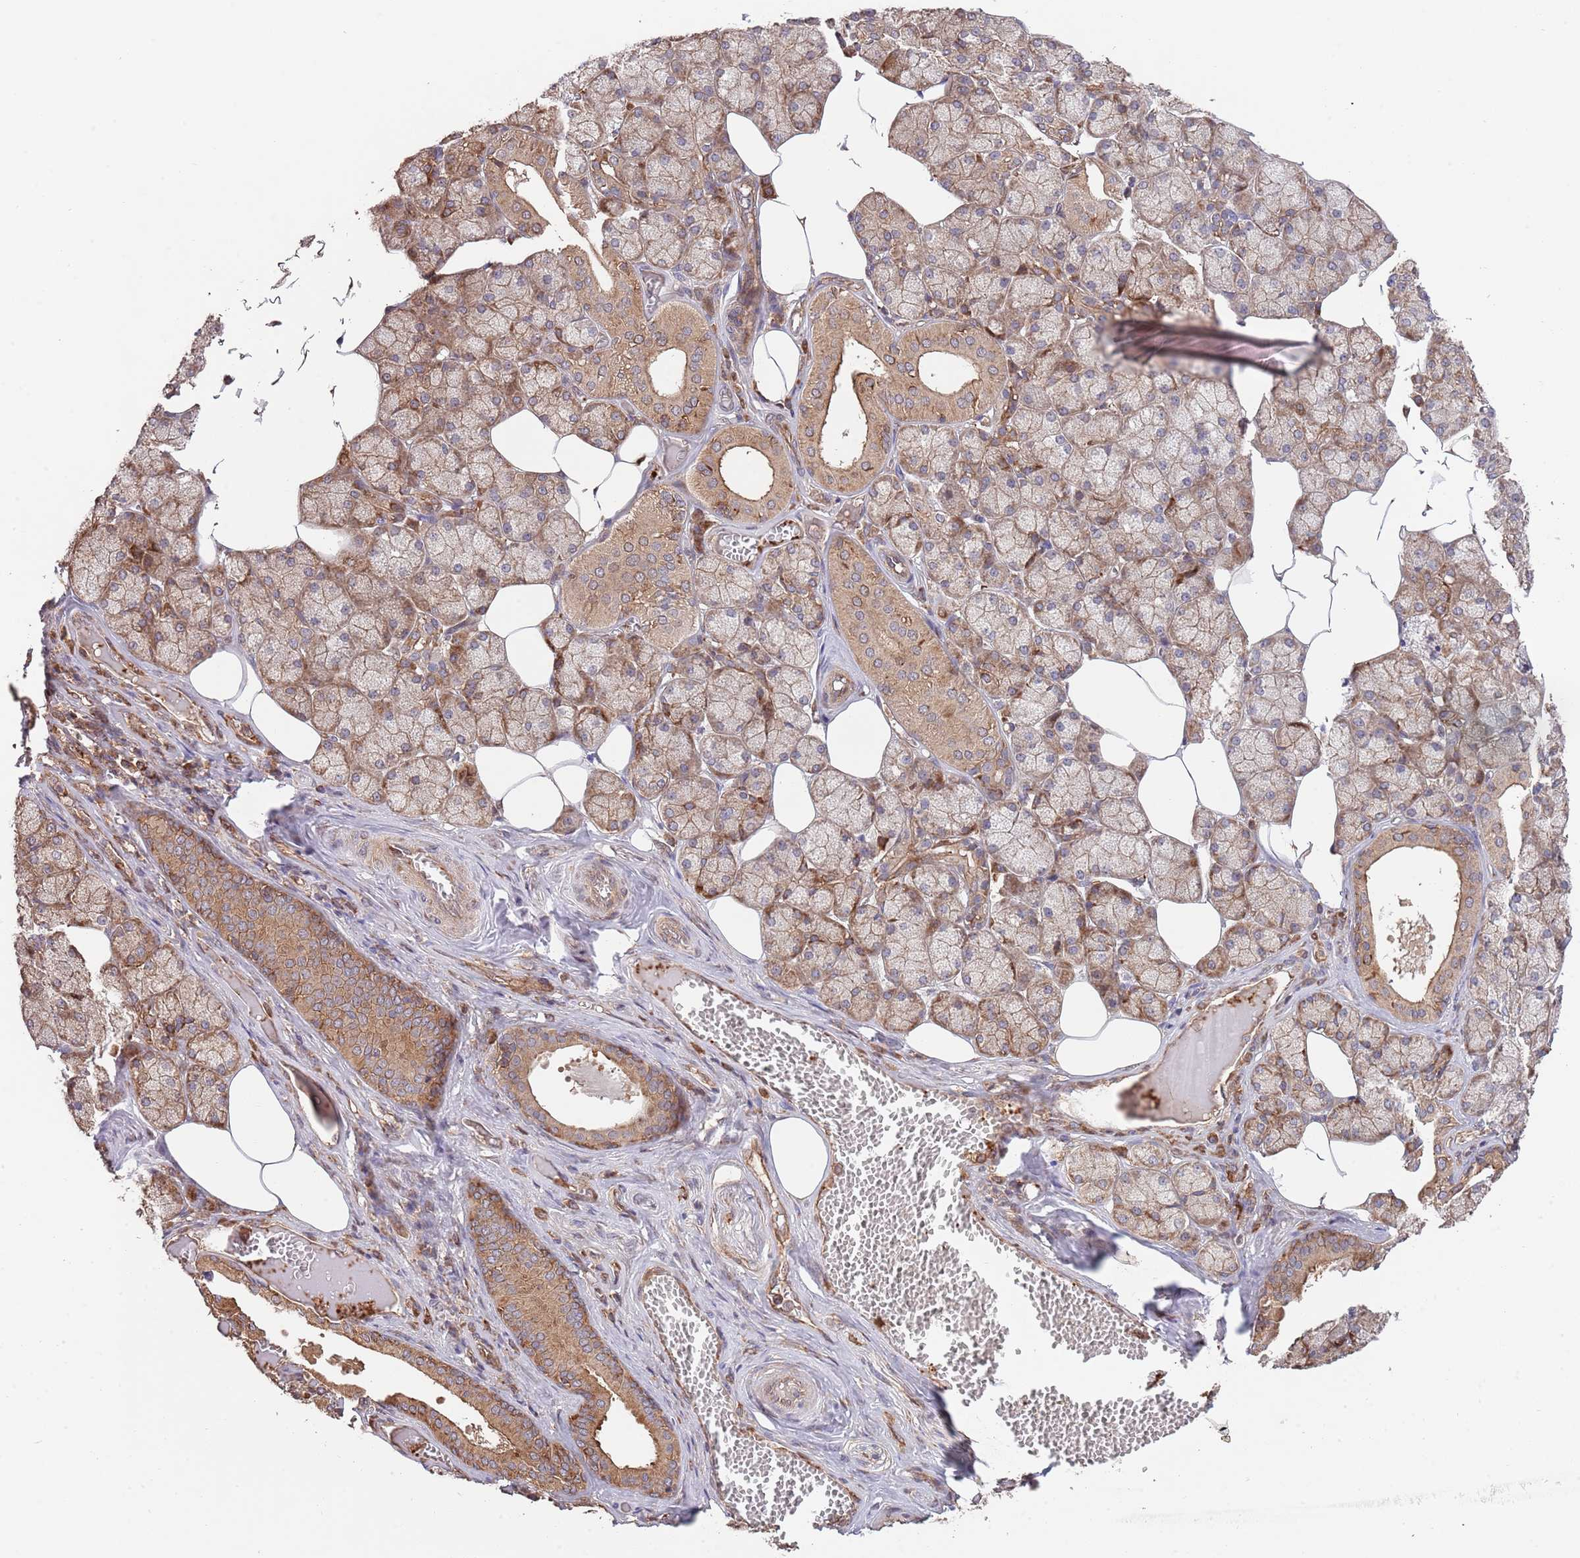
{"staining": {"intensity": "moderate", "quantity": ">75%", "location": "cytoplasmic/membranous"}, "tissue": "salivary gland", "cell_type": "Glandular cells", "image_type": "normal", "snomed": [{"axis": "morphology", "description": "Normal tissue, NOS"}, {"axis": "topography", "description": "Salivary gland"}], "caption": "A brown stain labels moderate cytoplasmic/membranous staining of a protein in glandular cells of normal human salivary gland.", "gene": "RNF19B", "patient": {"sex": "male", "age": 62}}